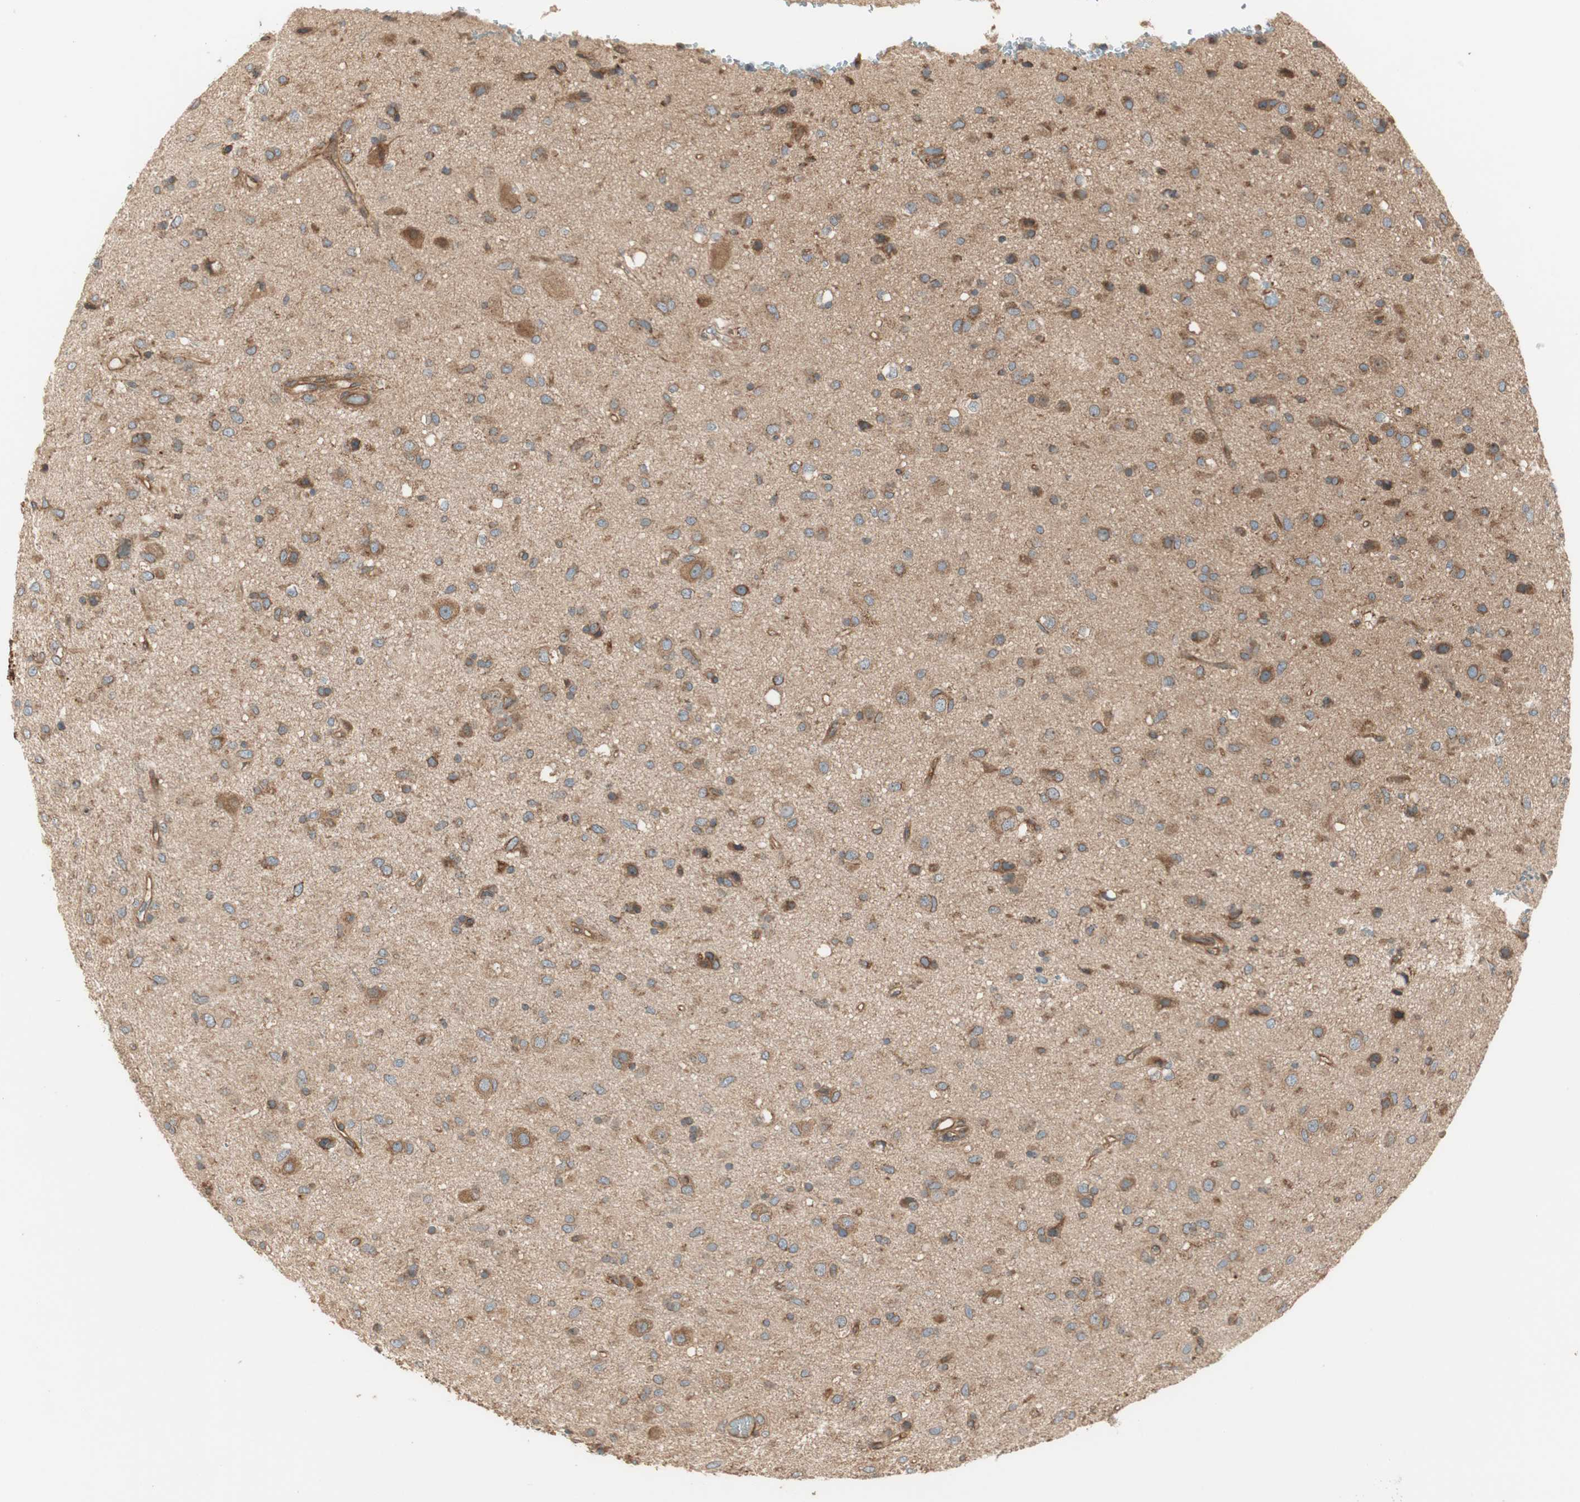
{"staining": {"intensity": "moderate", "quantity": ">75%", "location": "cytoplasmic/membranous"}, "tissue": "glioma", "cell_type": "Tumor cells", "image_type": "cancer", "snomed": [{"axis": "morphology", "description": "Glioma, malignant, Low grade"}, {"axis": "topography", "description": "Brain"}], "caption": "Protein positivity by immunohistochemistry shows moderate cytoplasmic/membranous expression in about >75% of tumor cells in low-grade glioma (malignant). Immunohistochemistry stains the protein in brown and the nuclei are stained blue.", "gene": "CTTNBP2NL", "patient": {"sex": "male", "age": 77}}